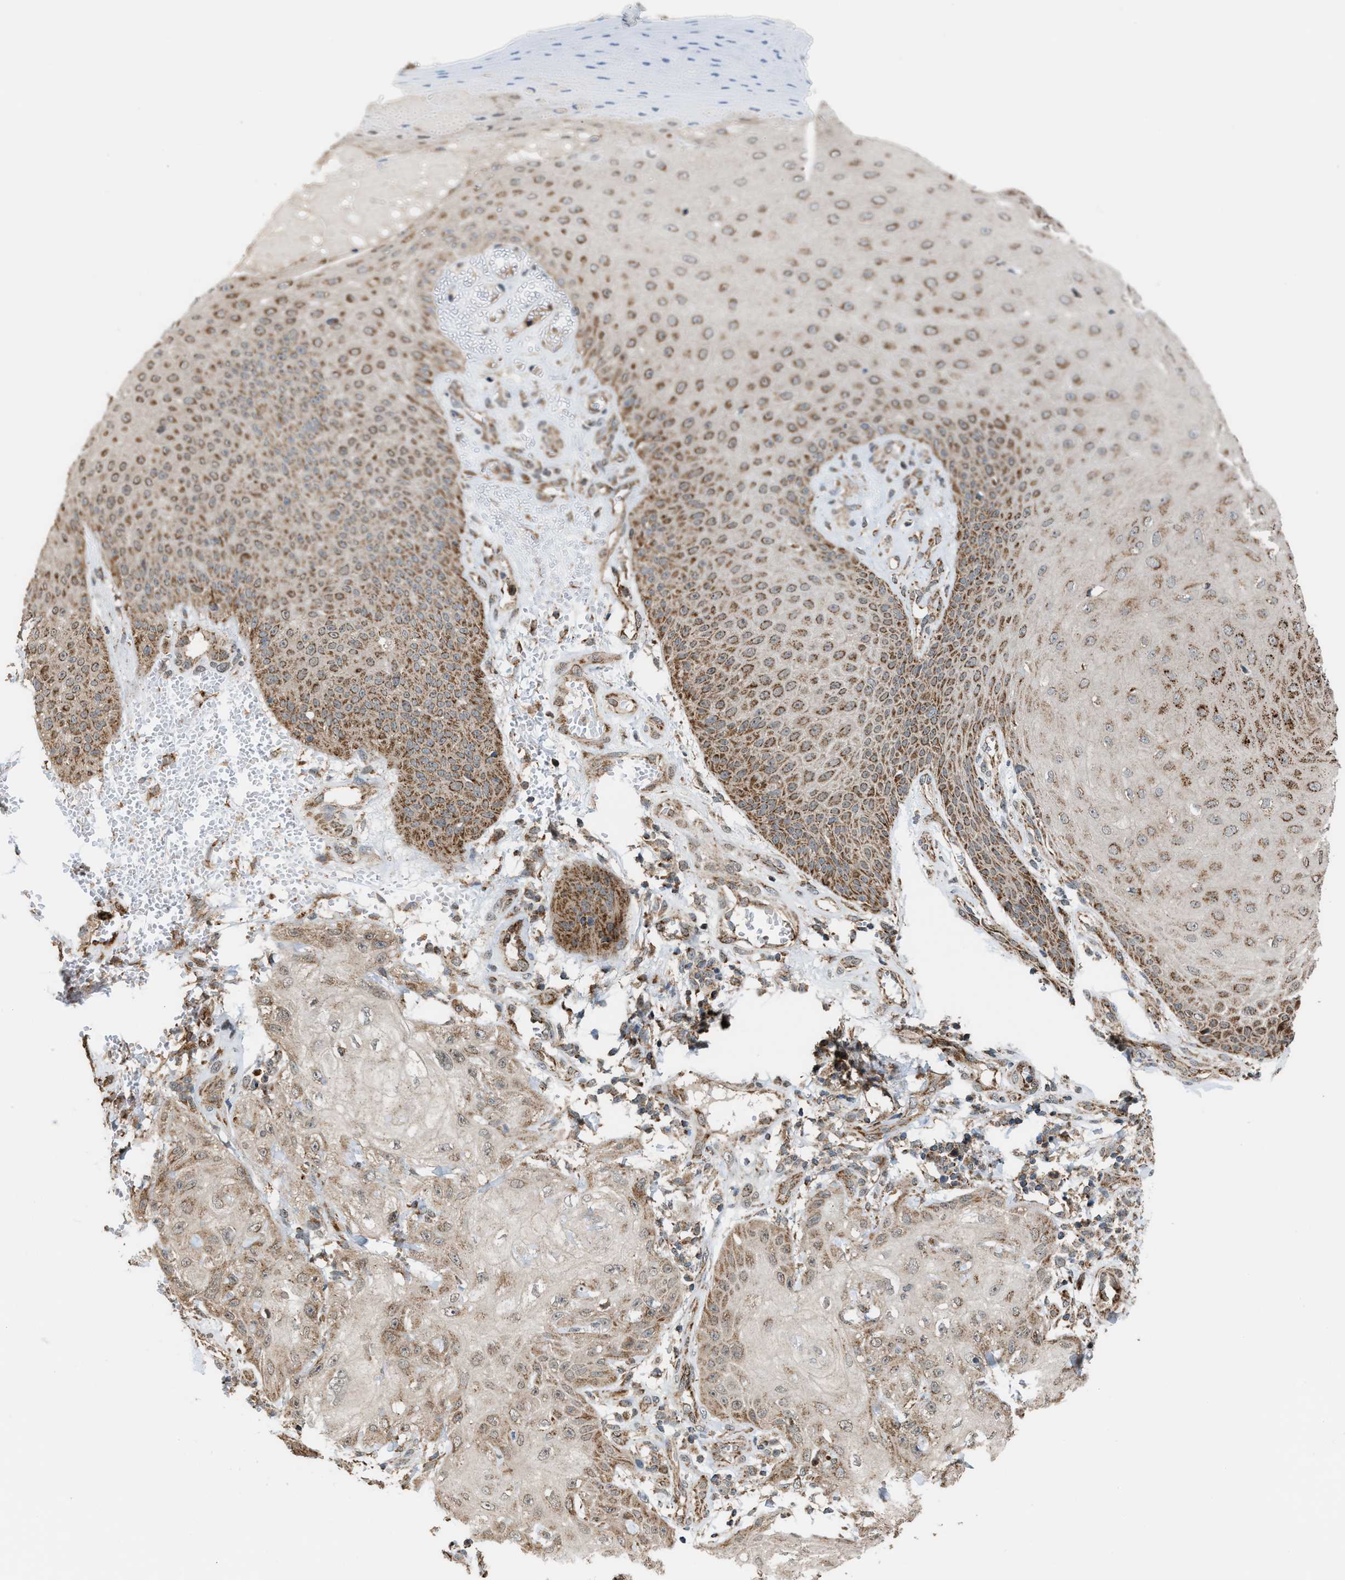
{"staining": {"intensity": "moderate", "quantity": ">75%", "location": "cytoplasmic/membranous"}, "tissue": "skin cancer", "cell_type": "Tumor cells", "image_type": "cancer", "snomed": [{"axis": "morphology", "description": "Squamous cell carcinoma, NOS"}, {"axis": "topography", "description": "Skin"}], "caption": "Squamous cell carcinoma (skin) stained for a protein (brown) shows moderate cytoplasmic/membranous positive expression in approximately >75% of tumor cells.", "gene": "SGSM2", "patient": {"sex": "male", "age": 74}}